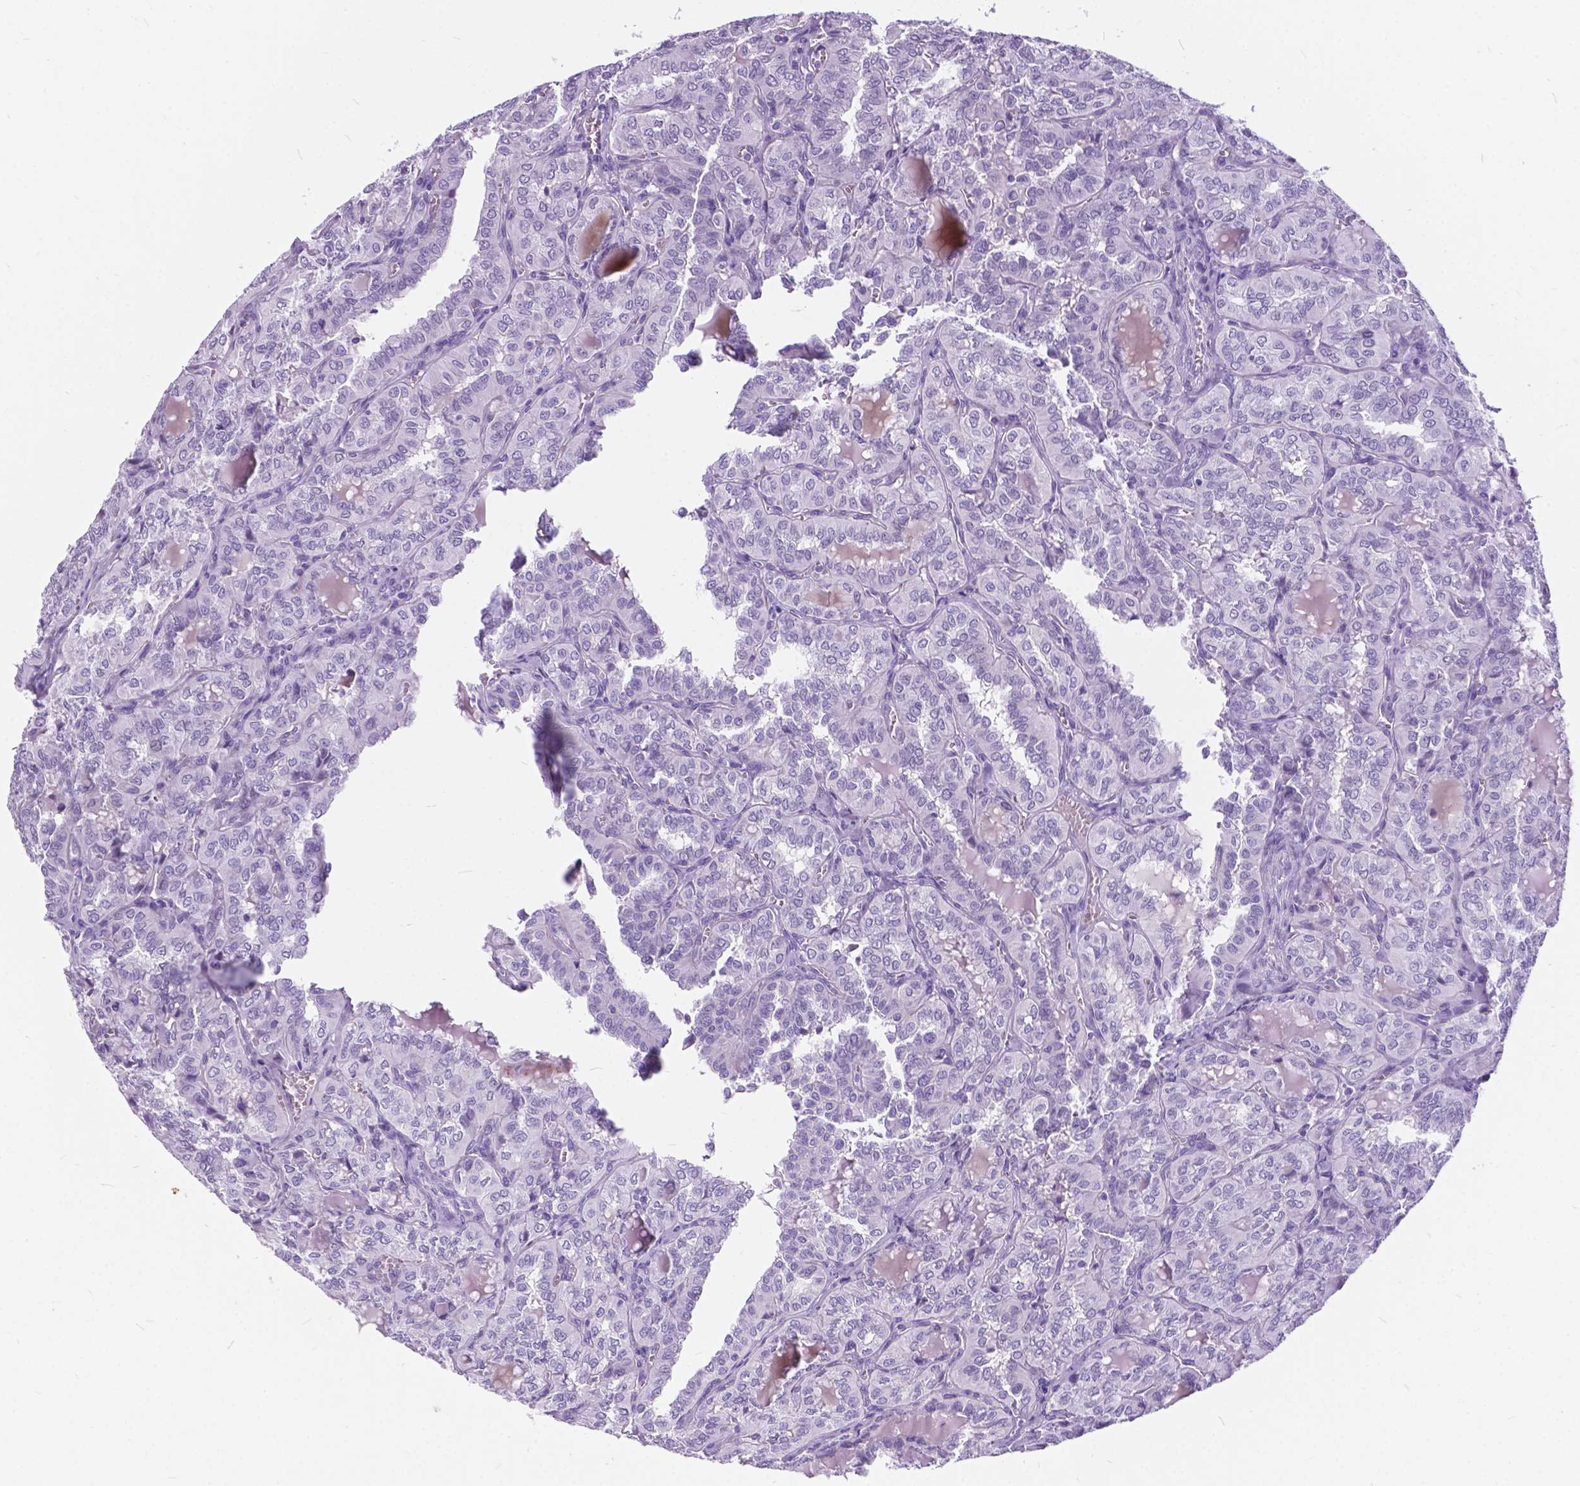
{"staining": {"intensity": "negative", "quantity": "none", "location": "none"}, "tissue": "thyroid cancer", "cell_type": "Tumor cells", "image_type": "cancer", "snomed": [{"axis": "morphology", "description": "Papillary adenocarcinoma, NOS"}, {"axis": "topography", "description": "Thyroid gland"}], "caption": "The micrograph shows no staining of tumor cells in thyroid papillary adenocarcinoma.", "gene": "BSND", "patient": {"sex": "female", "age": 41}}